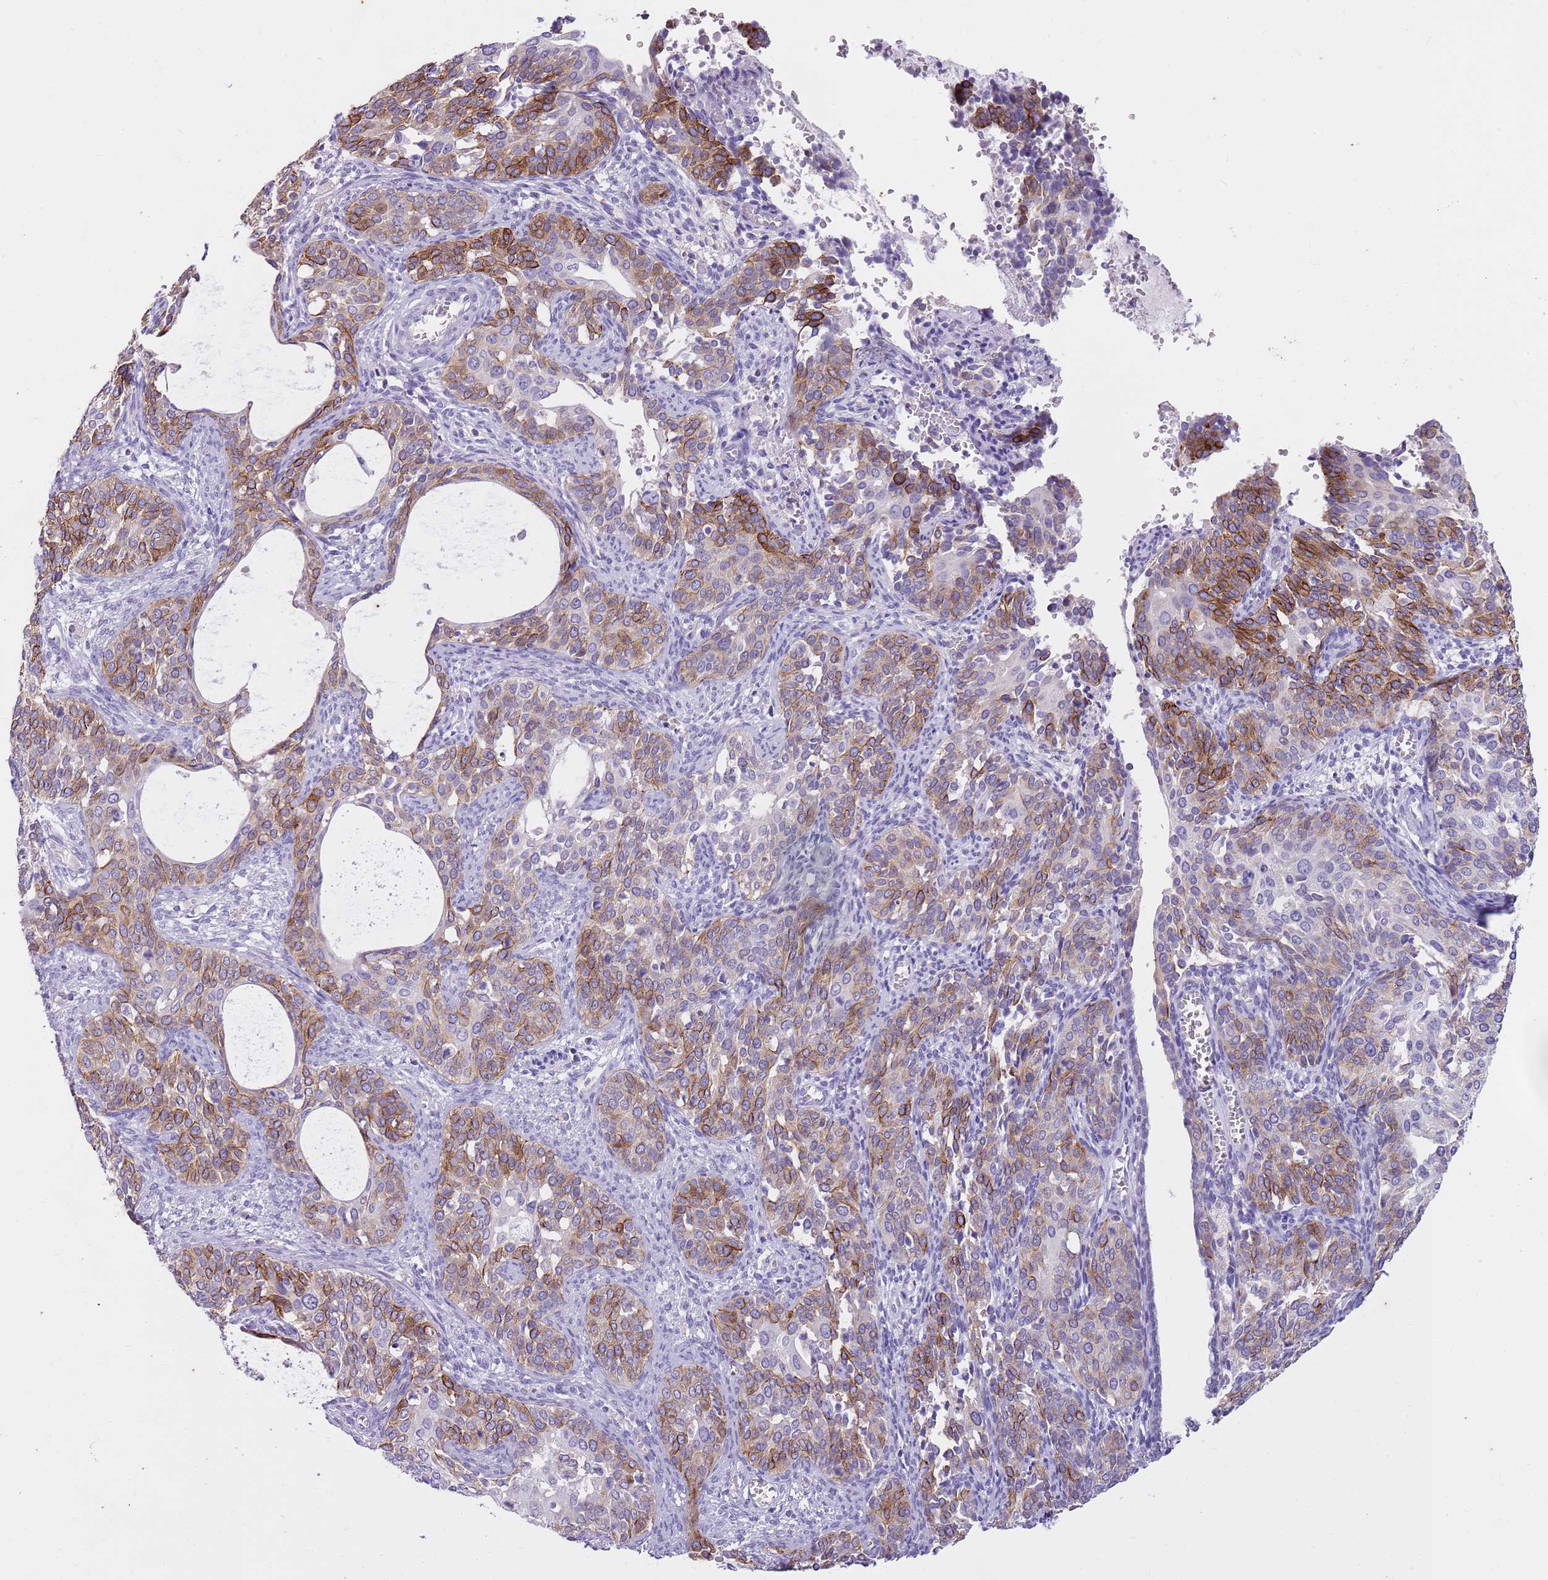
{"staining": {"intensity": "moderate", "quantity": ">75%", "location": "cytoplasmic/membranous"}, "tissue": "cervical cancer", "cell_type": "Tumor cells", "image_type": "cancer", "snomed": [{"axis": "morphology", "description": "Squamous cell carcinoma, NOS"}, {"axis": "topography", "description": "Cervix"}], "caption": "A photomicrograph showing moderate cytoplasmic/membranous expression in about >75% of tumor cells in cervical cancer, as visualized by brown immunohistochemical staining.", "gene": "CNPPD1", "patient": {"sex": "female", "age": 44}}